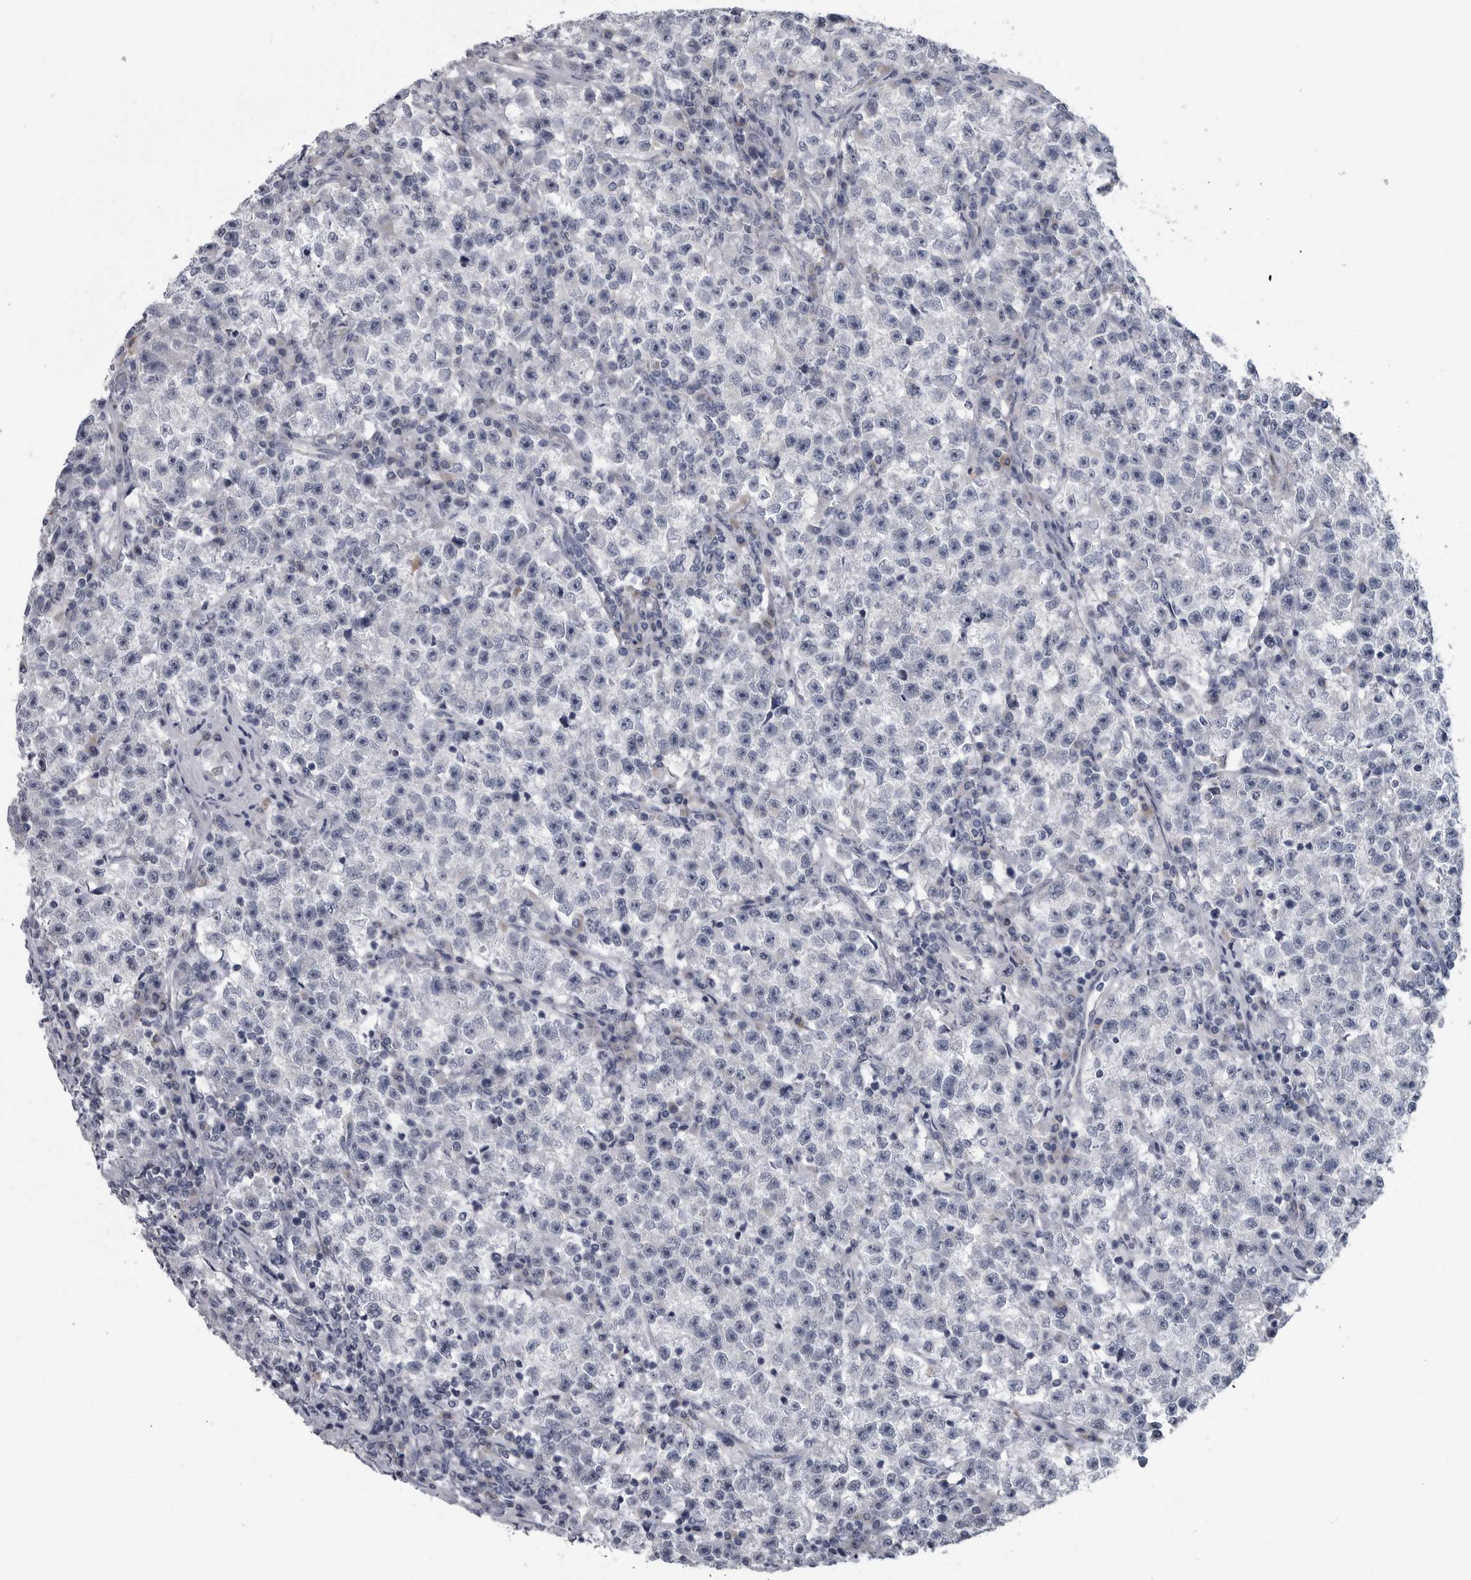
{"staining": {"intensity": "negative", "quantity": "none", "location": "none"}, "tissue": "testis cancer", "cell_type": "Tumor cells", "image_type": "cancer", "snomed": [{"axis": "morphology", "description": "Seminoma, NOS"}, {"axis": "topography", "description": "Testis"}], "caption": "IHC histopathology image of neoplastic tissue: testis cancer (seminoma) stained with DAB demonstrates no significant protein staining in tumor cells.", "gene": "MYOC", "patient": {"sex": "male", "age": 22}}